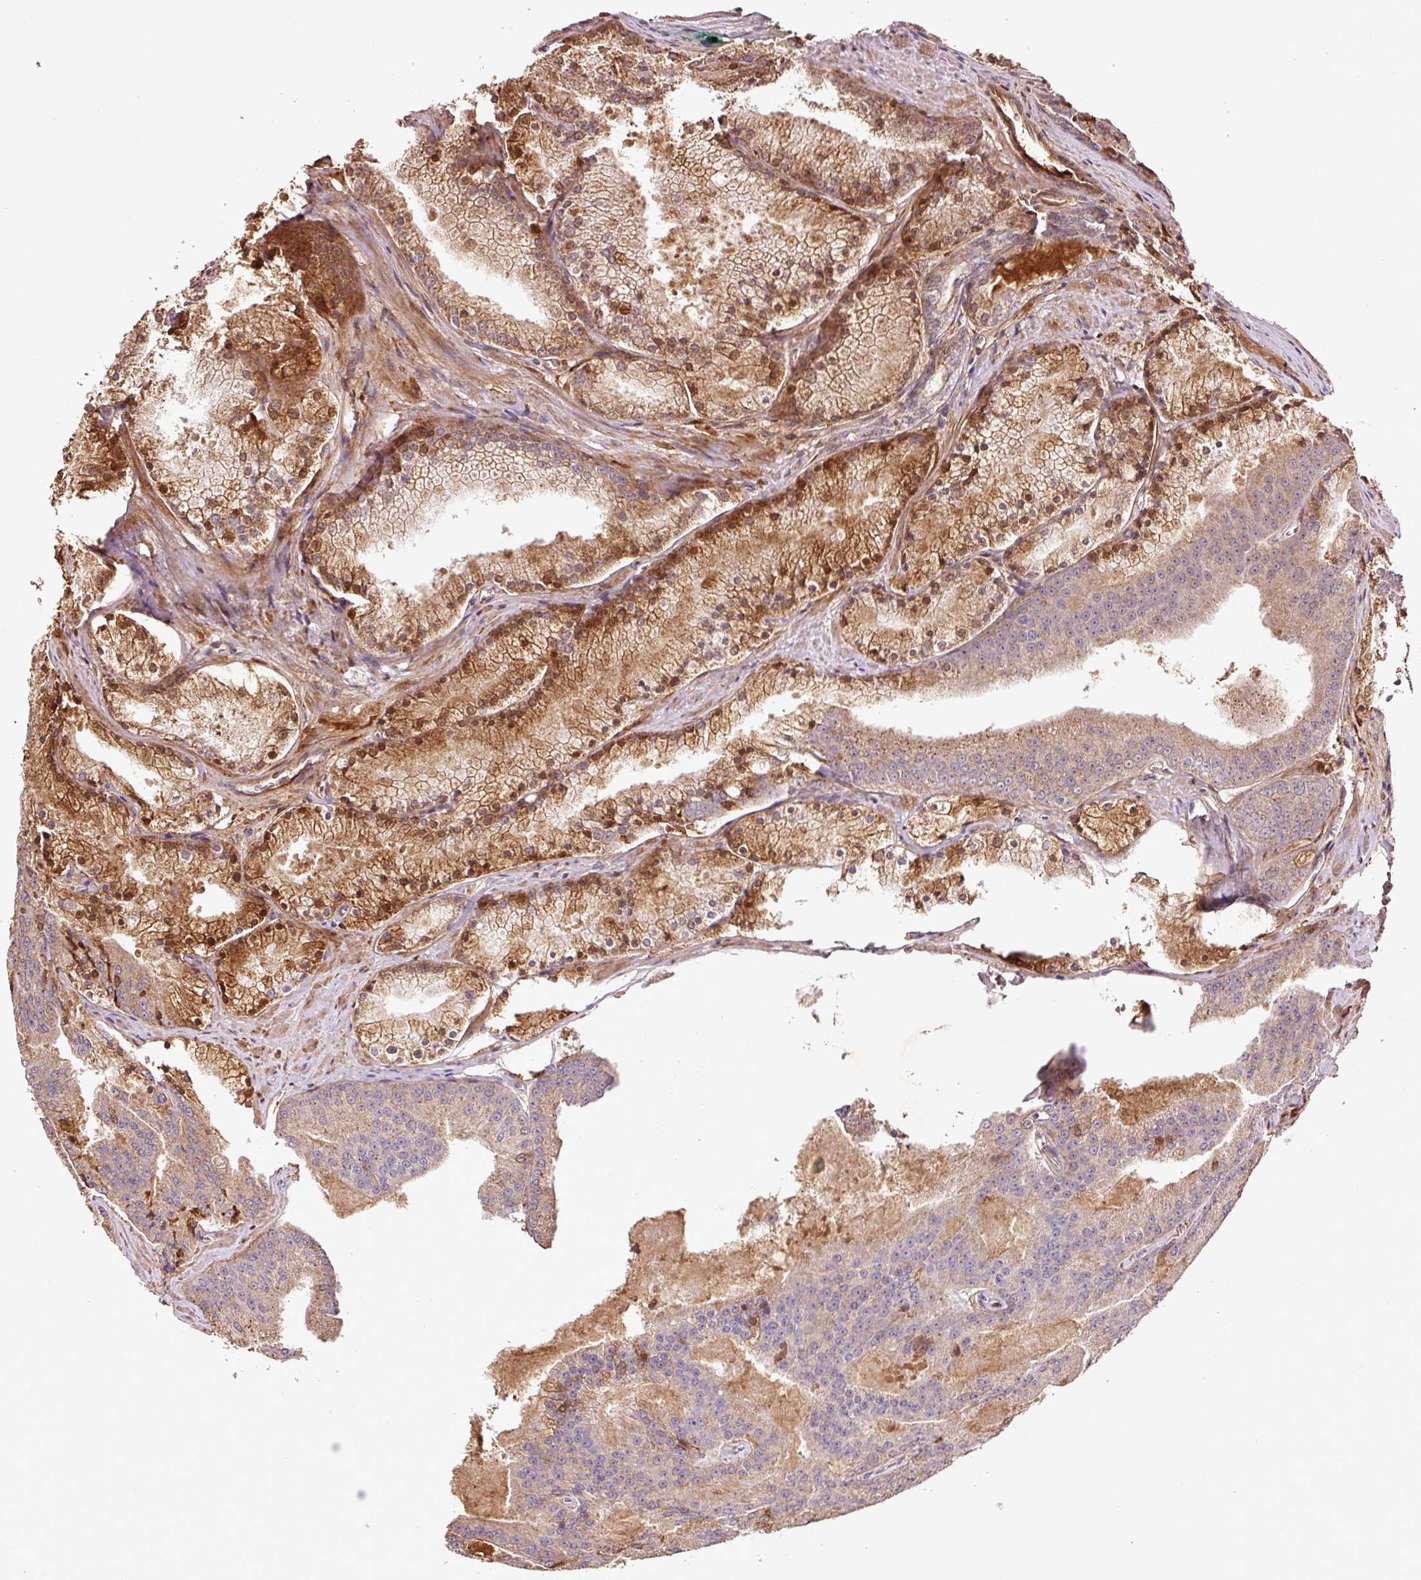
{"staining": {"intensity": "weak", "quantity": "25%-75%", "location": "cytoplasmic/membranous"}, "tissue": "prostate cancer", "cell_type": "Tumor cells", "image_type": "cancer", "snomed": [{"axis": "morphology", "description": "Adenocarcinoma, High grade"}, {"axis": "topography", "description": "Prostate"}], "caption": "Human prostate cancer (high-grade adenocarcinoma) stained for a protein (brown) demonstrates weak cytoplasmic/membranous positive expression in about 25%-75% of tumor cells.", "gene": "NID2", "patient": {"sex": "male", "age": 61}}